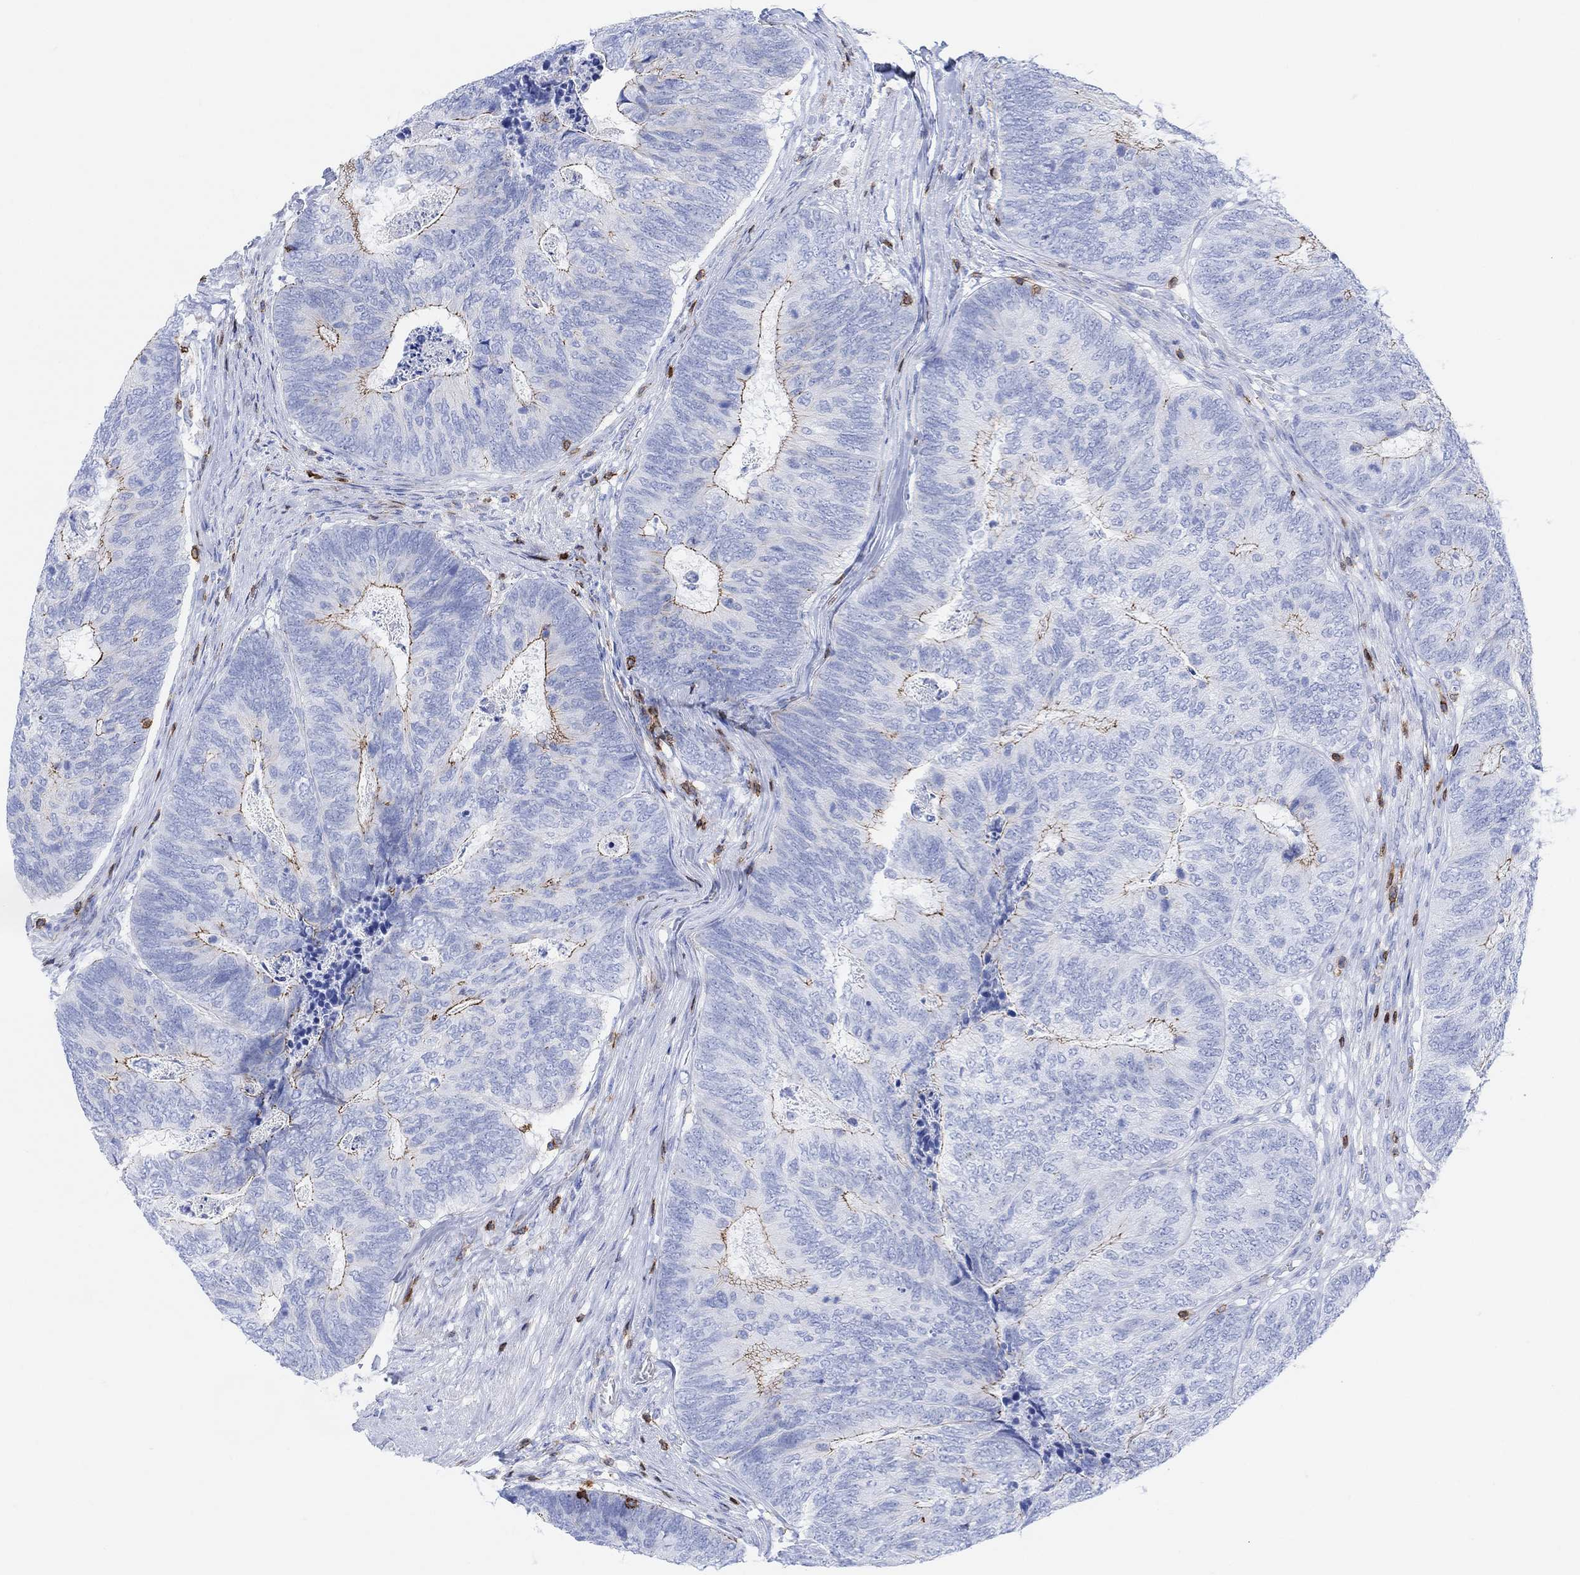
{"staining": {"intensity": "strong", "quantity": "<25%", "location": "cytoplasmic/membranous"}, "tissue": "colorectal cancer", "cell_type": "Tumor cells", "image_type": "cancer", "snomed": [{"axis": "morphology", "description": "Adenocarcinoma, NOS"}, {"axis": "topography", "description": "Colon"}], "caption": "This micrograph demonstrates IHC staining of colorectal adenocarcinoma, with medium strong cytoplasmic/membranous staining in about <25% of tumor cells.", "gene": "GPR65", "patient": {"sex": "female", "age": 67}}